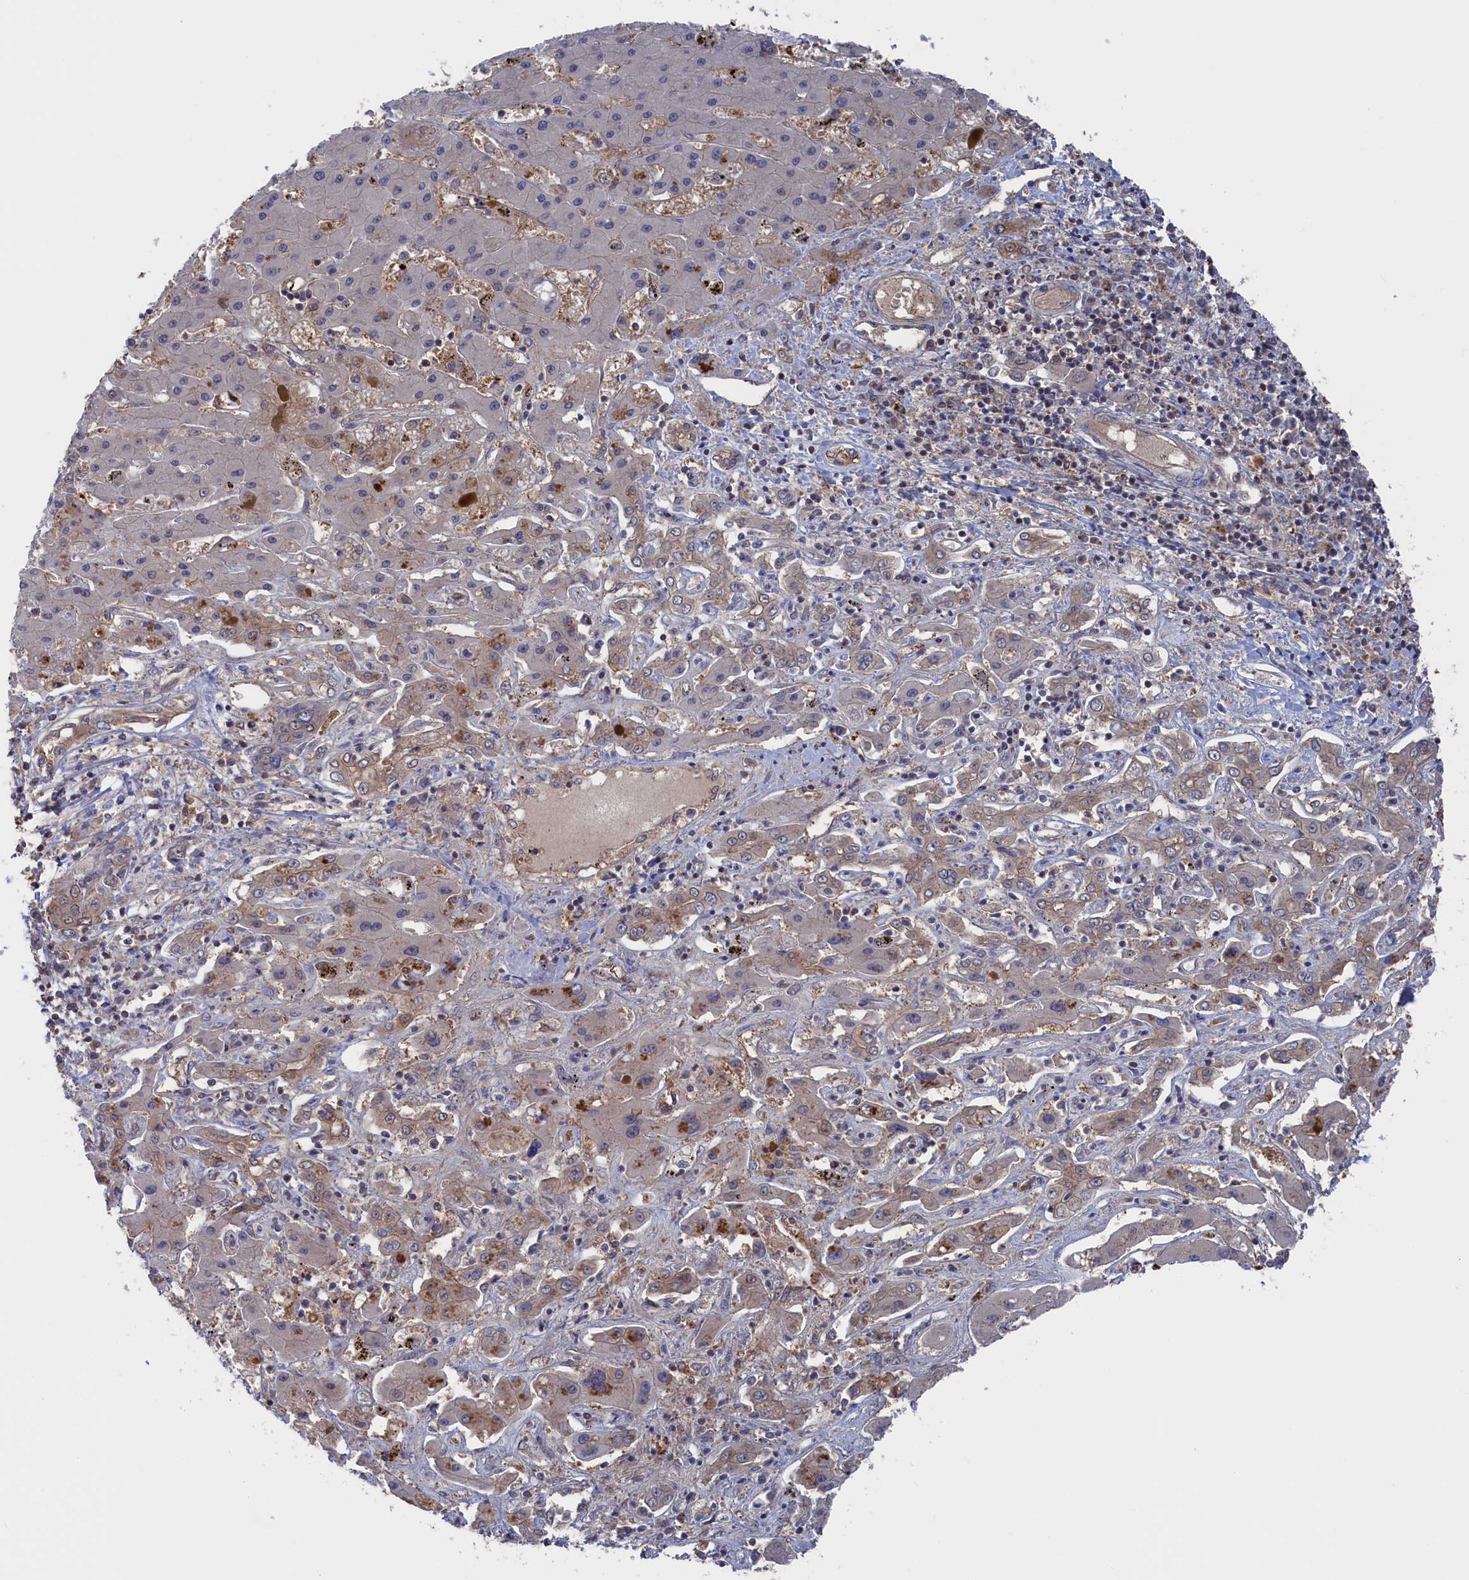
{"staining": {"intensity": "weak", "quantity": "<25%", "location": "cytoplasmic/membranous"}, "tissue": "liver cancer", "cell_type": "Tumor cells", "image_type": "cancer", "snomed": [{"axis": "morphology", "description": "Cholangiocarcinoma"}, {"axis": "topography", "description": "Liver"}], "caption": "Tumor cells show no significant staining in liver cancer (cholangiocarcinoma).", "gene": "NUTF2", "patient": {"sex": "male", "age": 67}}